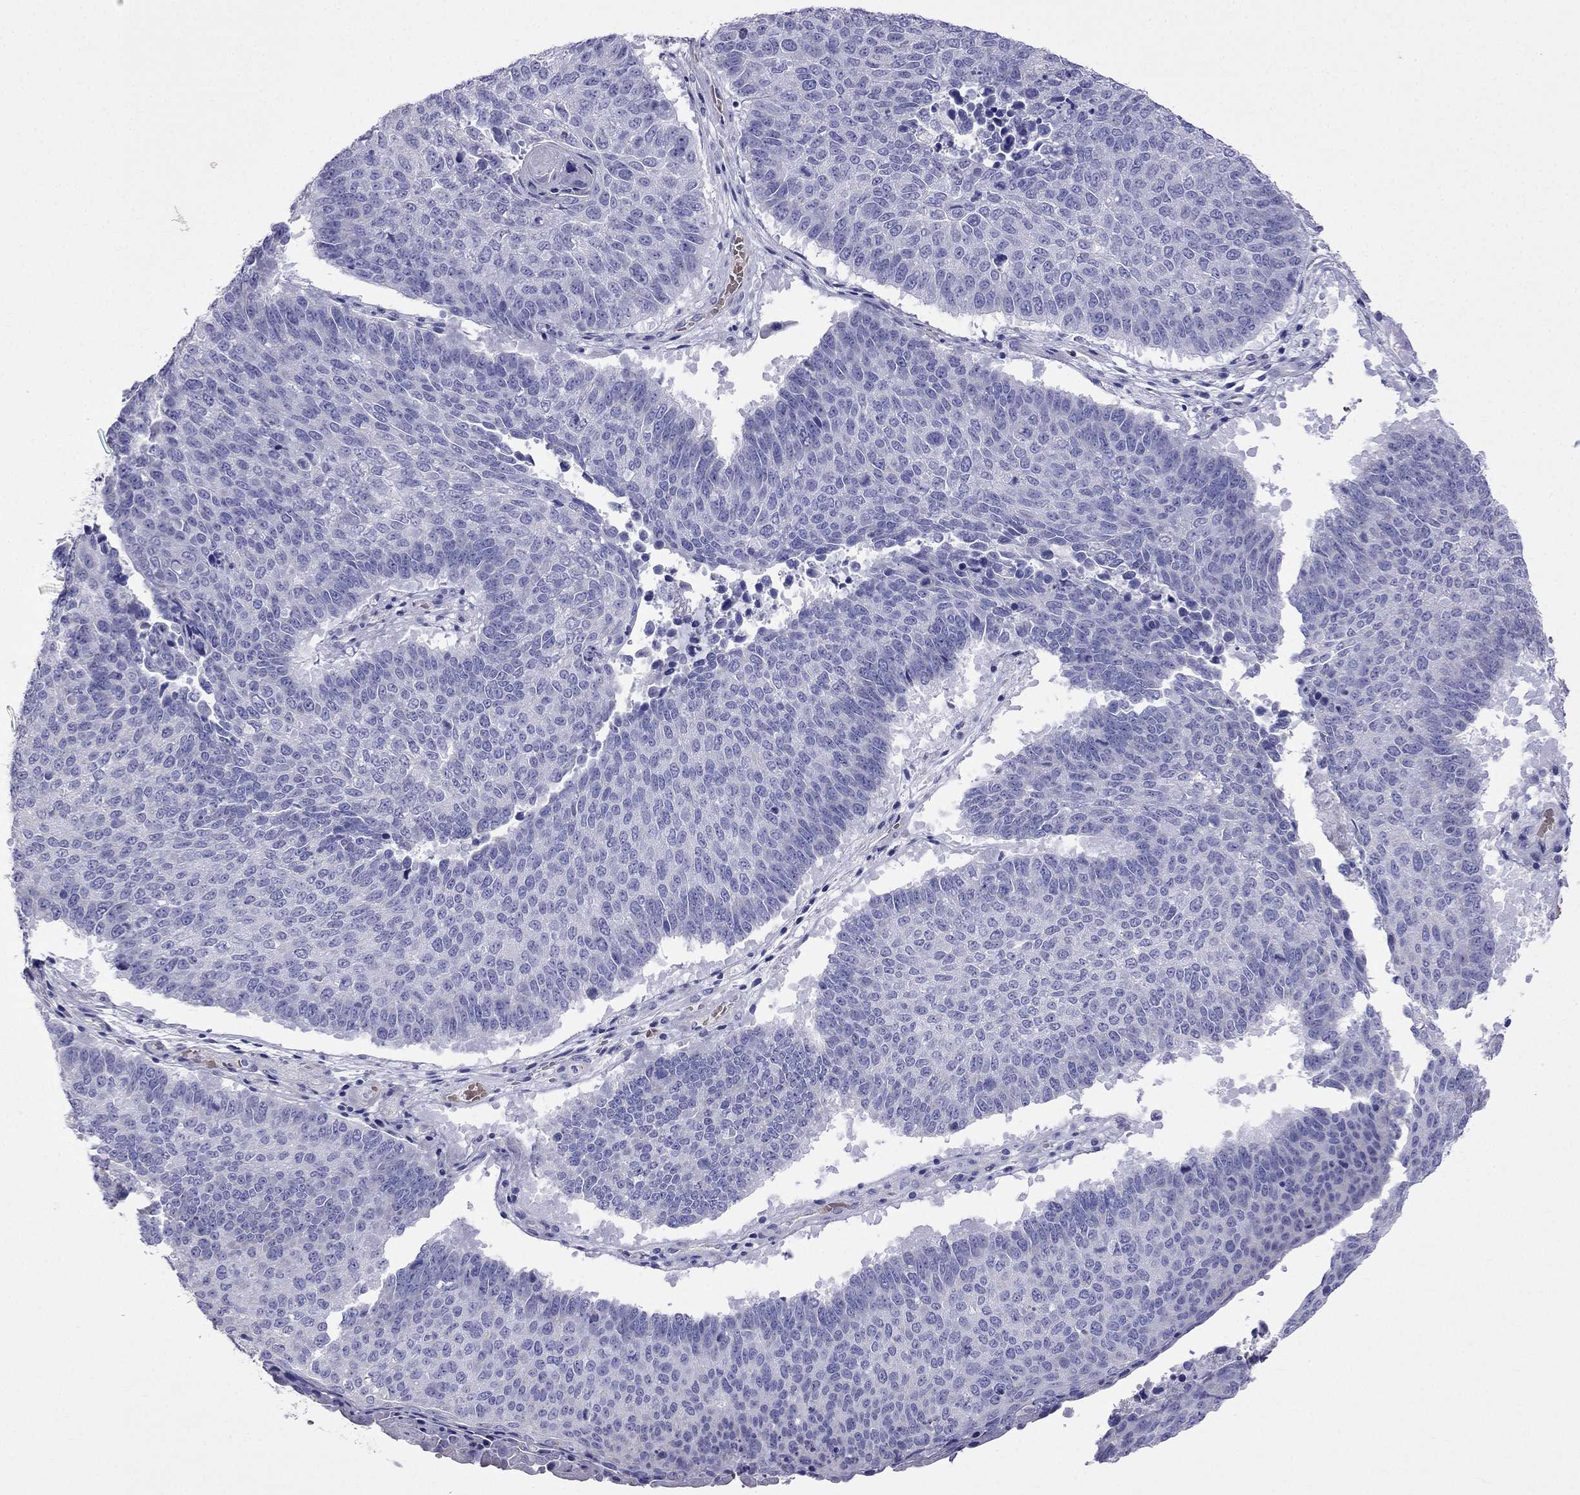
{"staining": {"intensity": "negative", "quantity": "none", "location": "none"}, "tissue": "lung cancer", "cell_type": "Tumor cells", "image_type": "cancer", "snomed": [{"axis": "morphology", "description": "Squamous cell carcinoma, NOS"}, {"axis": "topography", "description": "Lung"}], "caption": "The immunohistochemistry (IHC) photomicrograph has no significant staining in tumor cells of lung squamous cell carcinoma tissue.", "gene": "TDRD1", "patient": {"sex": "male", "age": 73}}